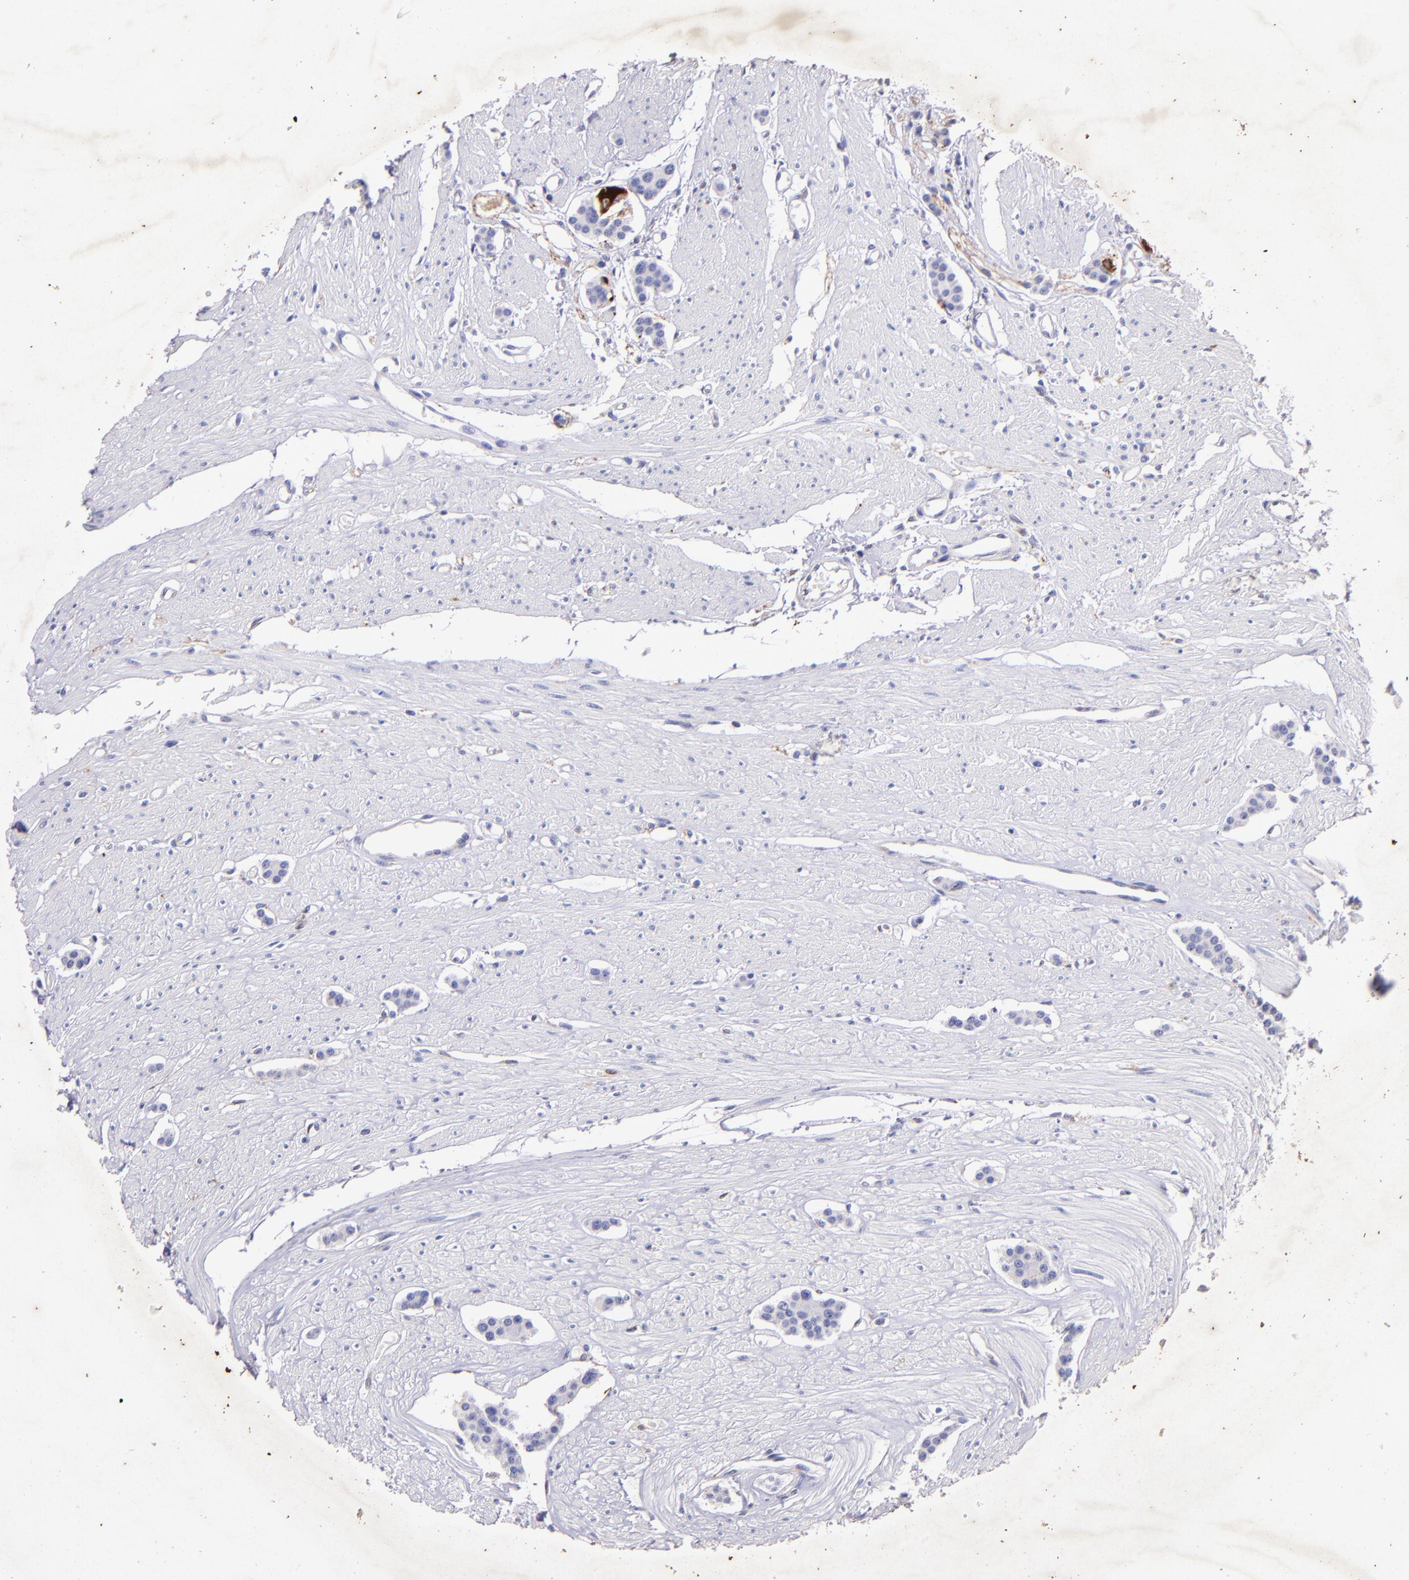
{"staining": {"intensity": "negative", "quantity": "none", "location": "none"}, "tissue": "carcinoid", "cell_type": "Tumor cells", "image_type": "cancer", "snomed": [{"axis": "morphology", "description": "Carcinoid, malignant, NOS"}, {"axis": "topography", "description": "Small intestine"}], "caption": "An image of carcinoid (malignant) stained for a protein displays no brown staining in tumor cells.", "gene": "RET", "patient": {"sex": "male", "age": 60}}